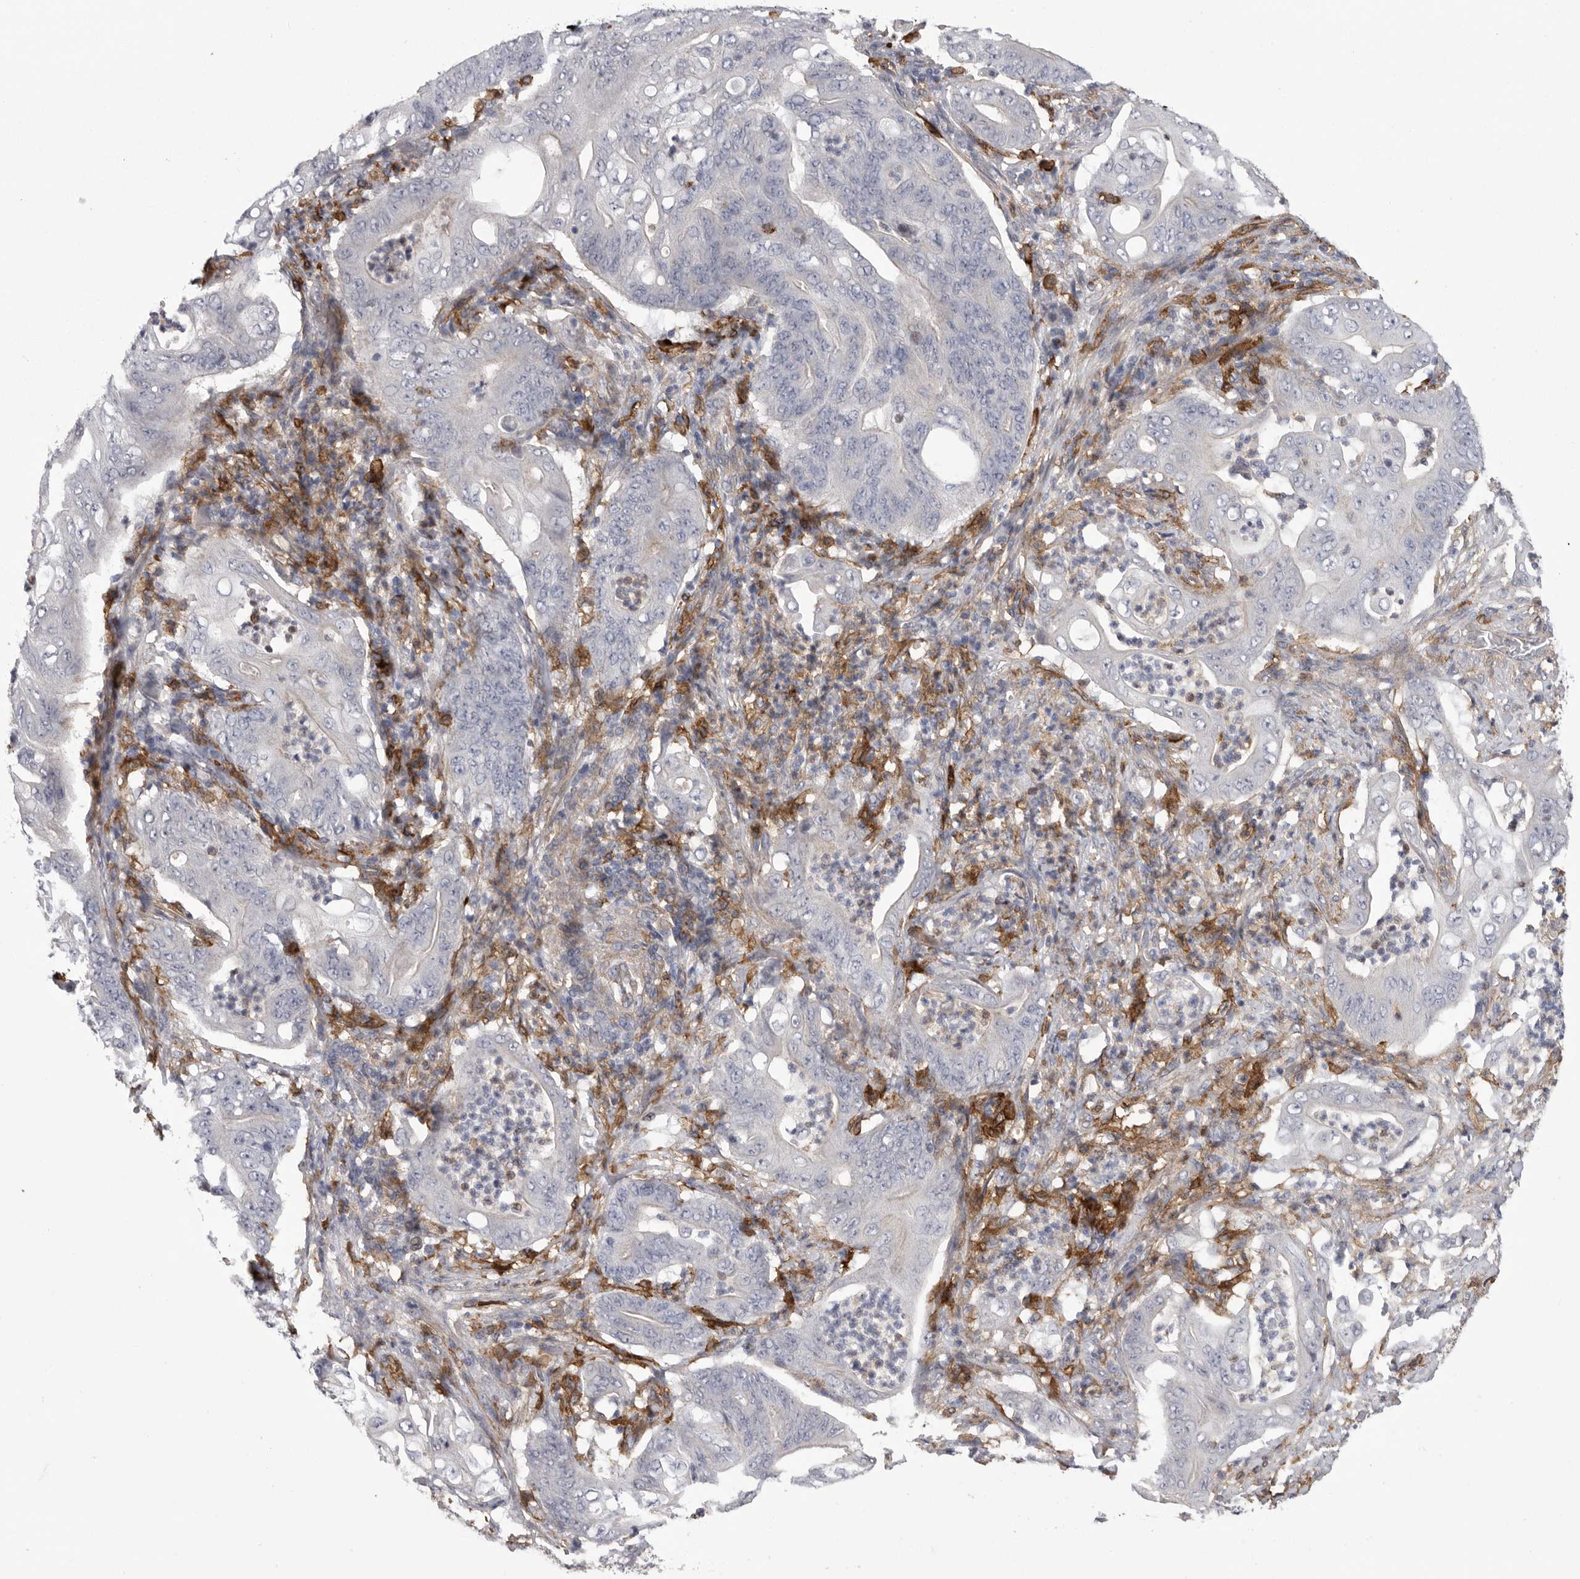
{"staining": {"intensity": "negative", "quantity": "none", "location": "none"}, "tissue": "stomach cancer", "cell_type": "Tumor cells", "image_type": "cancer", "snomed": [{"axis": "morphology", "description": "Adenocarcinoma, NOS"}, {"axis": "topography", "description": "Stomach"}], "caption": "Tumor cells show no significant protein positivity in adenocarcinoma (stomach).", "gene": "SIGLEC10", "patient": {"sex": "female", "age": 73}}